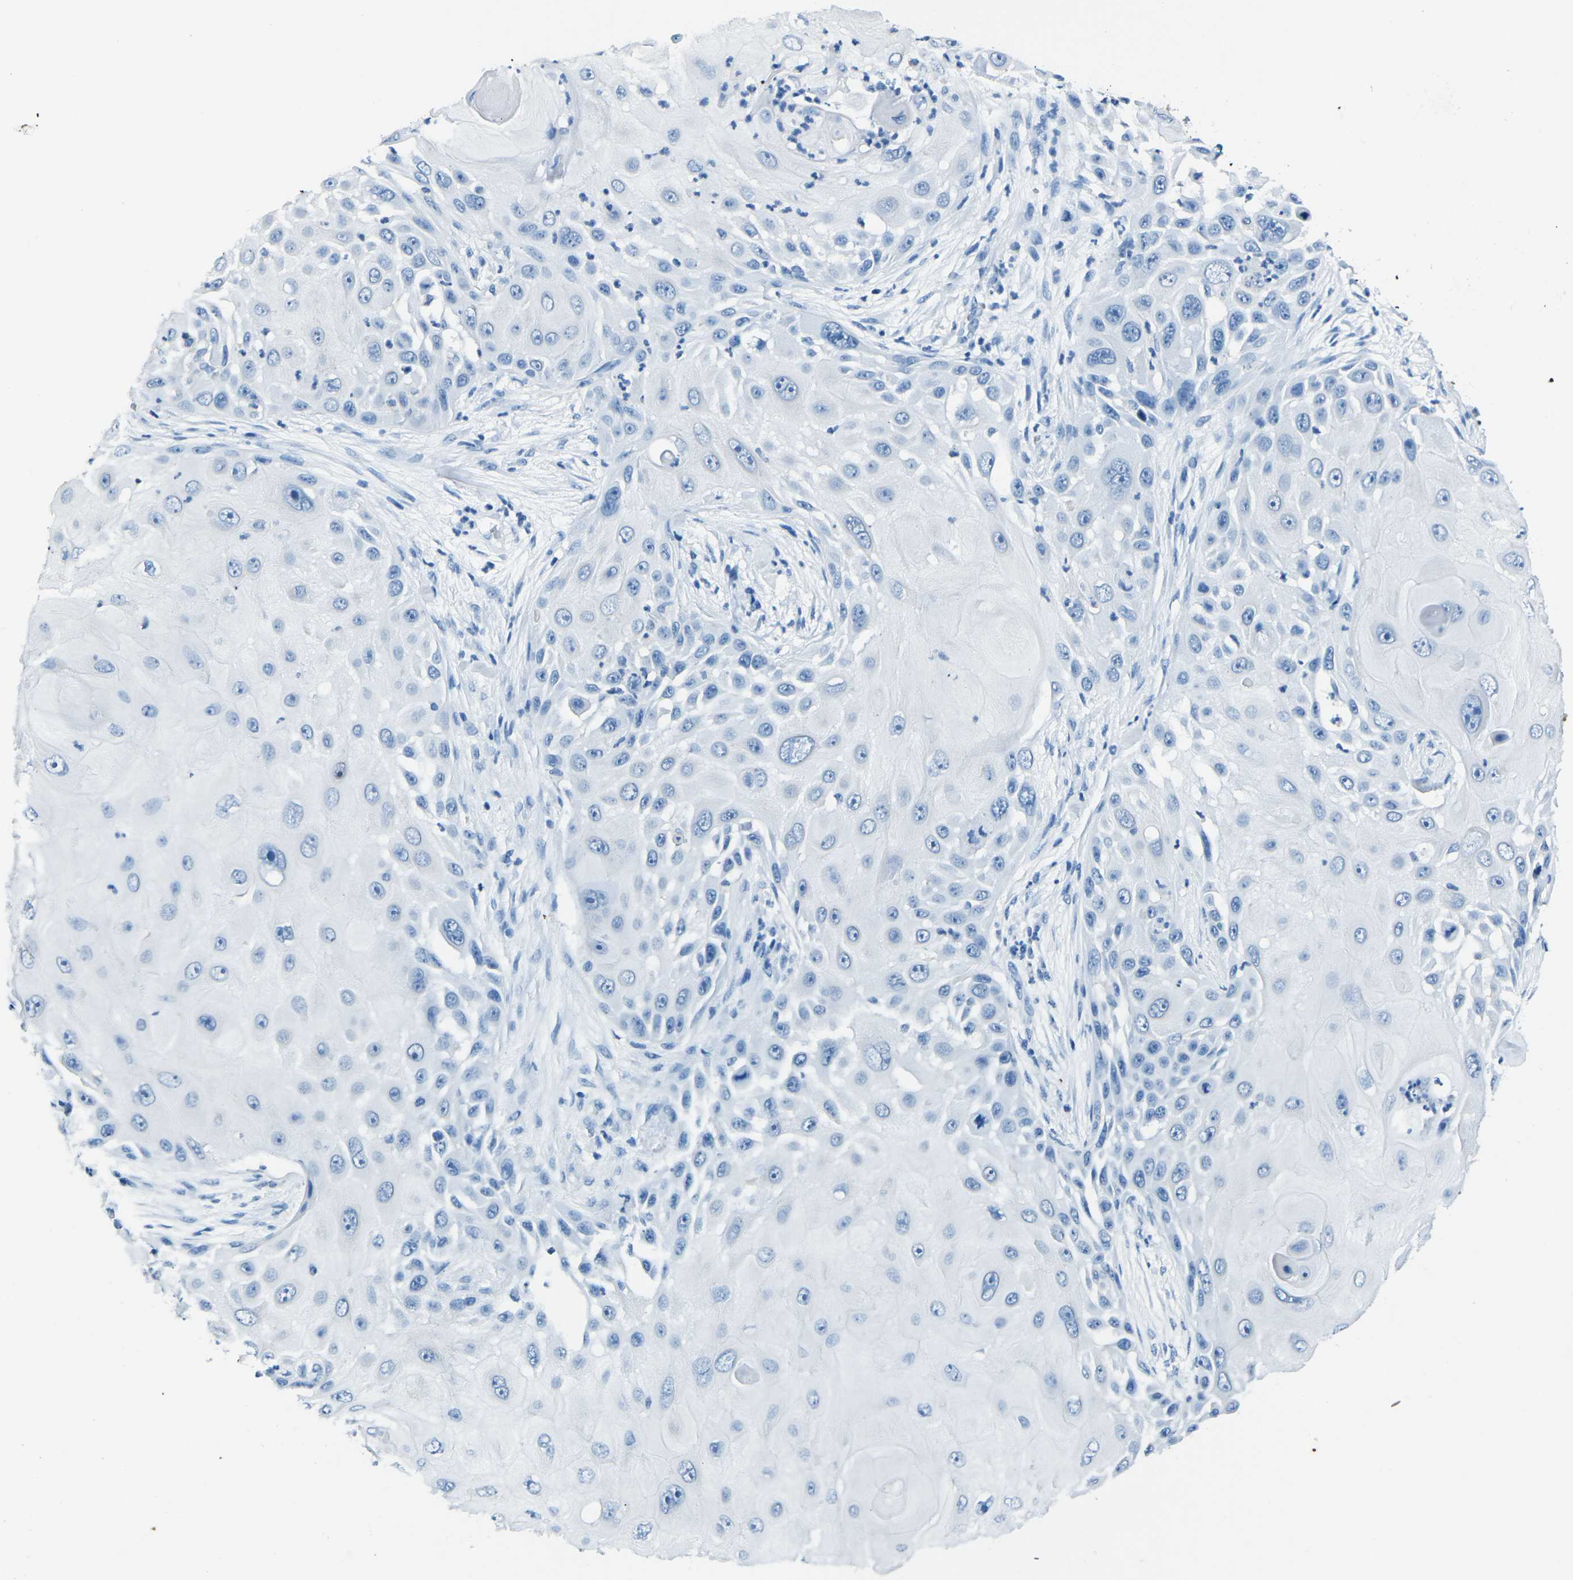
{"staining": {"intensity": "negative", "quantity": "none", "location": "none"}, "tissue": "skin cancer", "cell_type": "Tumor cells", "image_type": "cancer", "snomed": [{"axis": "morphology", "description": "Squamous cell carcinoma, NOS"}, {"axis": "topography", "description": "Skin"}], "caption": "This is a micrograph of immunohistochemistry staining of skin cancer, which shows no staining in tumor cells. (Brightfield microscopy of DAB (3,3'-diaminobenzidine) immunohistochemistry (IHC) at high magnification).", "gene": "MYH8", "patient": {"sex": "female", "age": 44}}